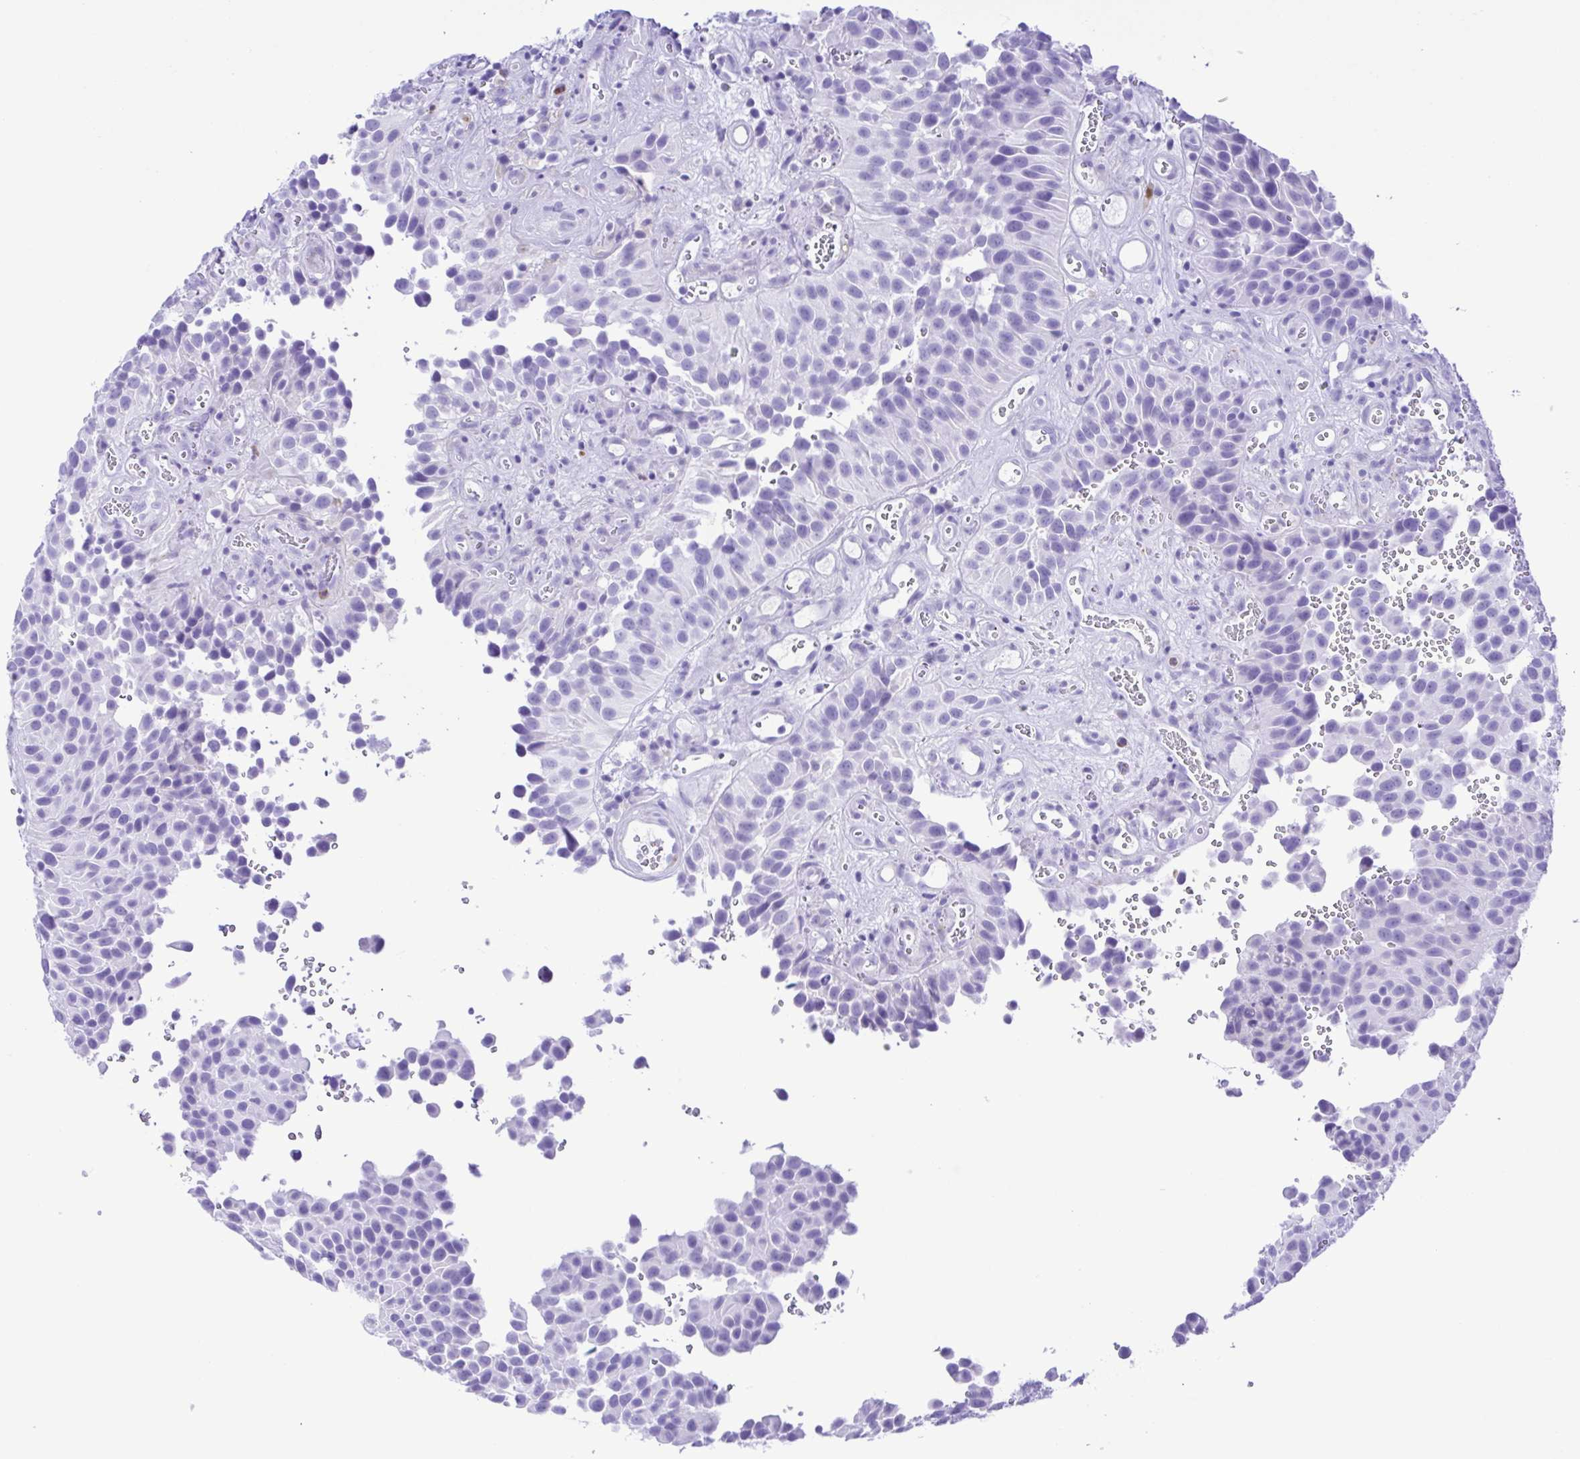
{"staining": {"intensity": "negative", "quantity": "none", "location": "none"}, "tissue": "urothelial cancer", "cell_type": "Tumor cells", "image_type": "cancer", "snomed": [{"axis": "morphology", "description": "Urothelial carcinoma, Low grade"}, {"axis": "topography", "description": "Urinary bladder"}], "caption": "An immunohistochemistry micrograph of urothelial cancer is shown. There is no staining in tumor cells of urothelial cancer. Nuclei are stained in blue.", "gene": "GPR17", "patient": {"sex": "male", "age": 76}}